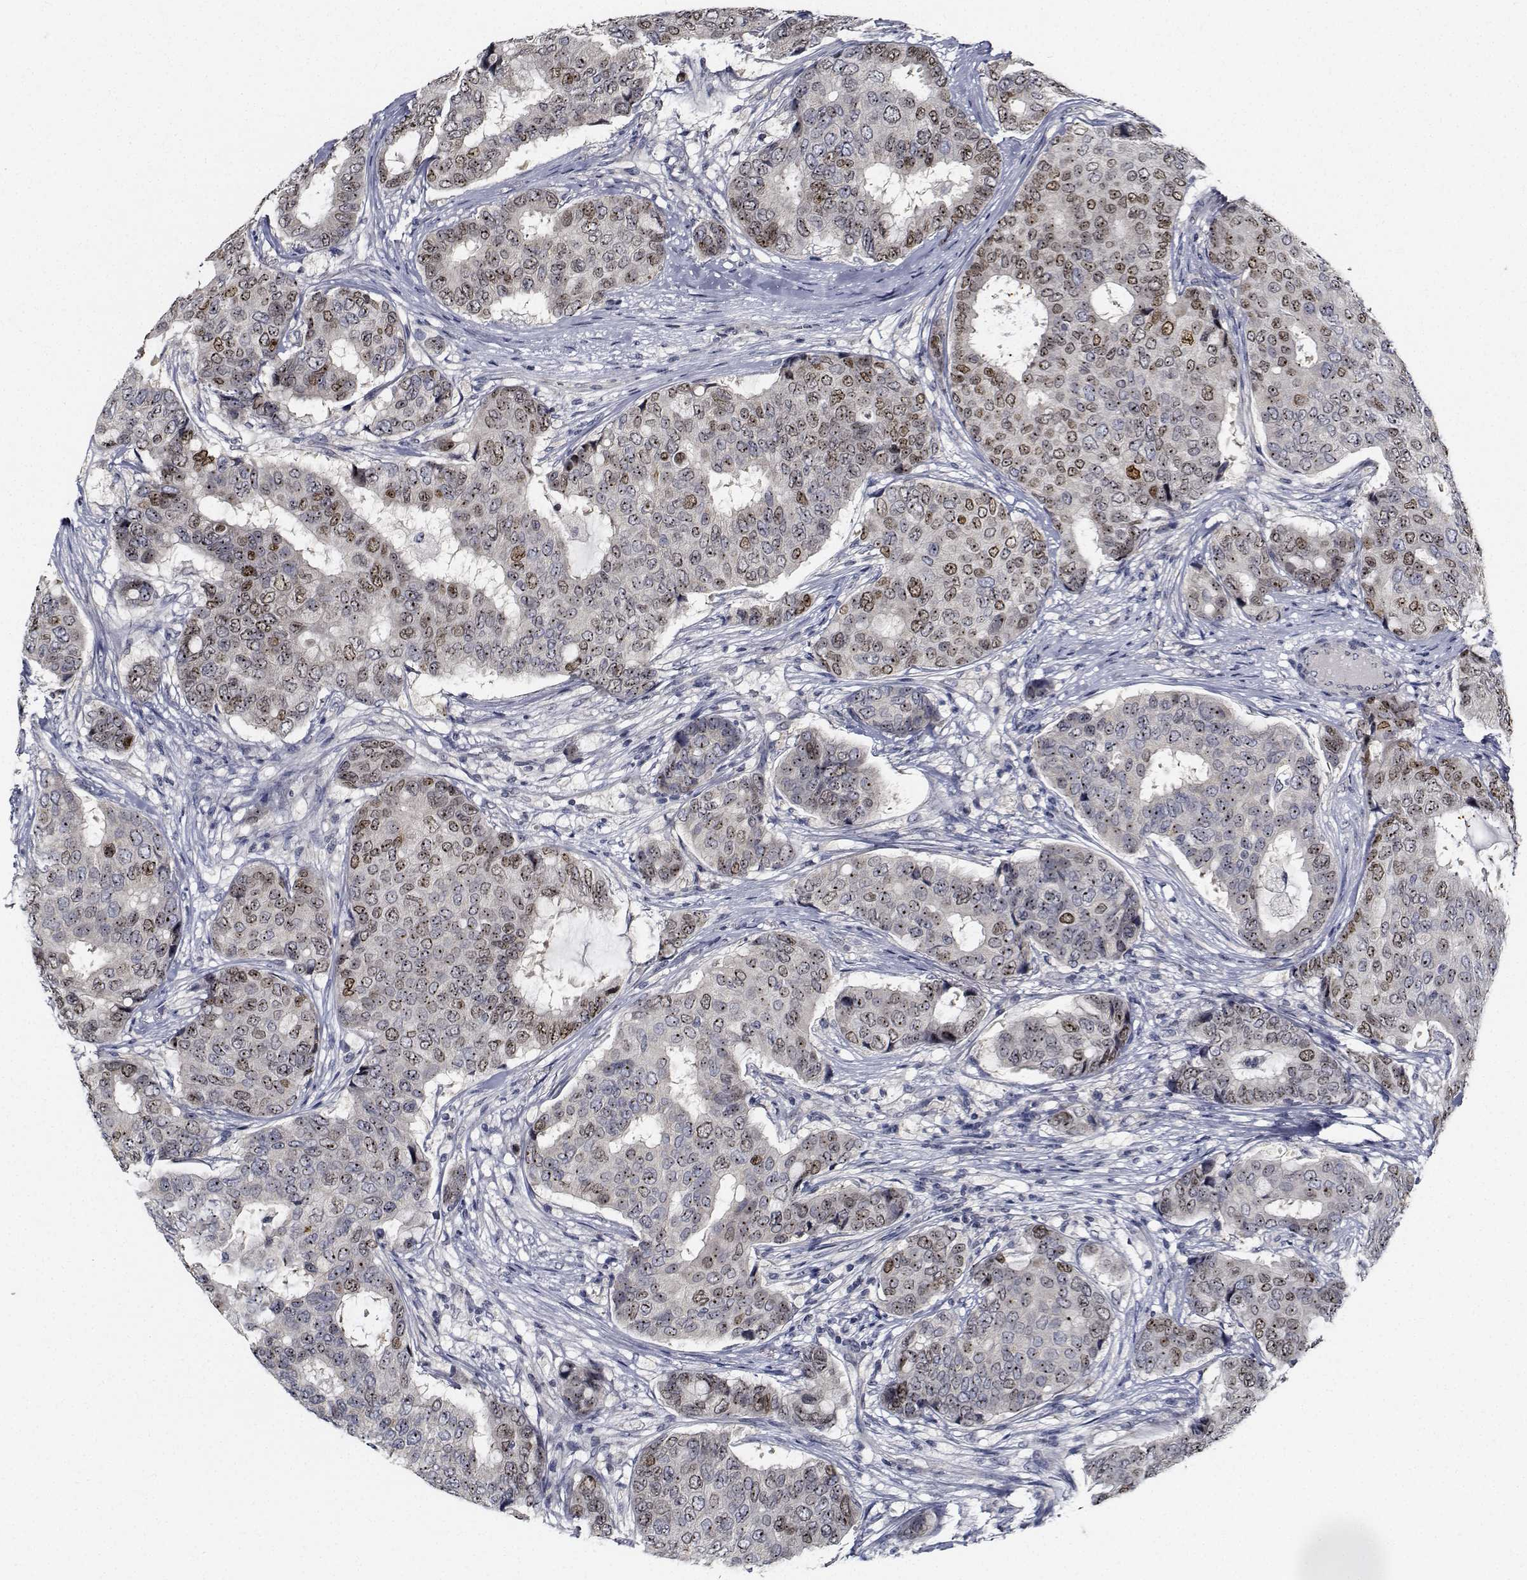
{"staining": {"intensity": "weak", "quantity": ">75%", "location": "nuclear"}, "tissue": "breast cancer", "cell_type": "Tumor cells", "image_type": "cancer", "snomed": [{"axis": "morphology", "description": "Duct carcinoma"}, {"axis": "topography", "description": "Breast"}], "caption": "IHC histopathology image of human breast cancer (intraductal carcinoma) stained for a protein (brown), which exhibits low levels of weak nuclear positivity in approximately >75% of tumor cells.", "gene": "NVL", "patient": {"sex": "female", "age": 75}}